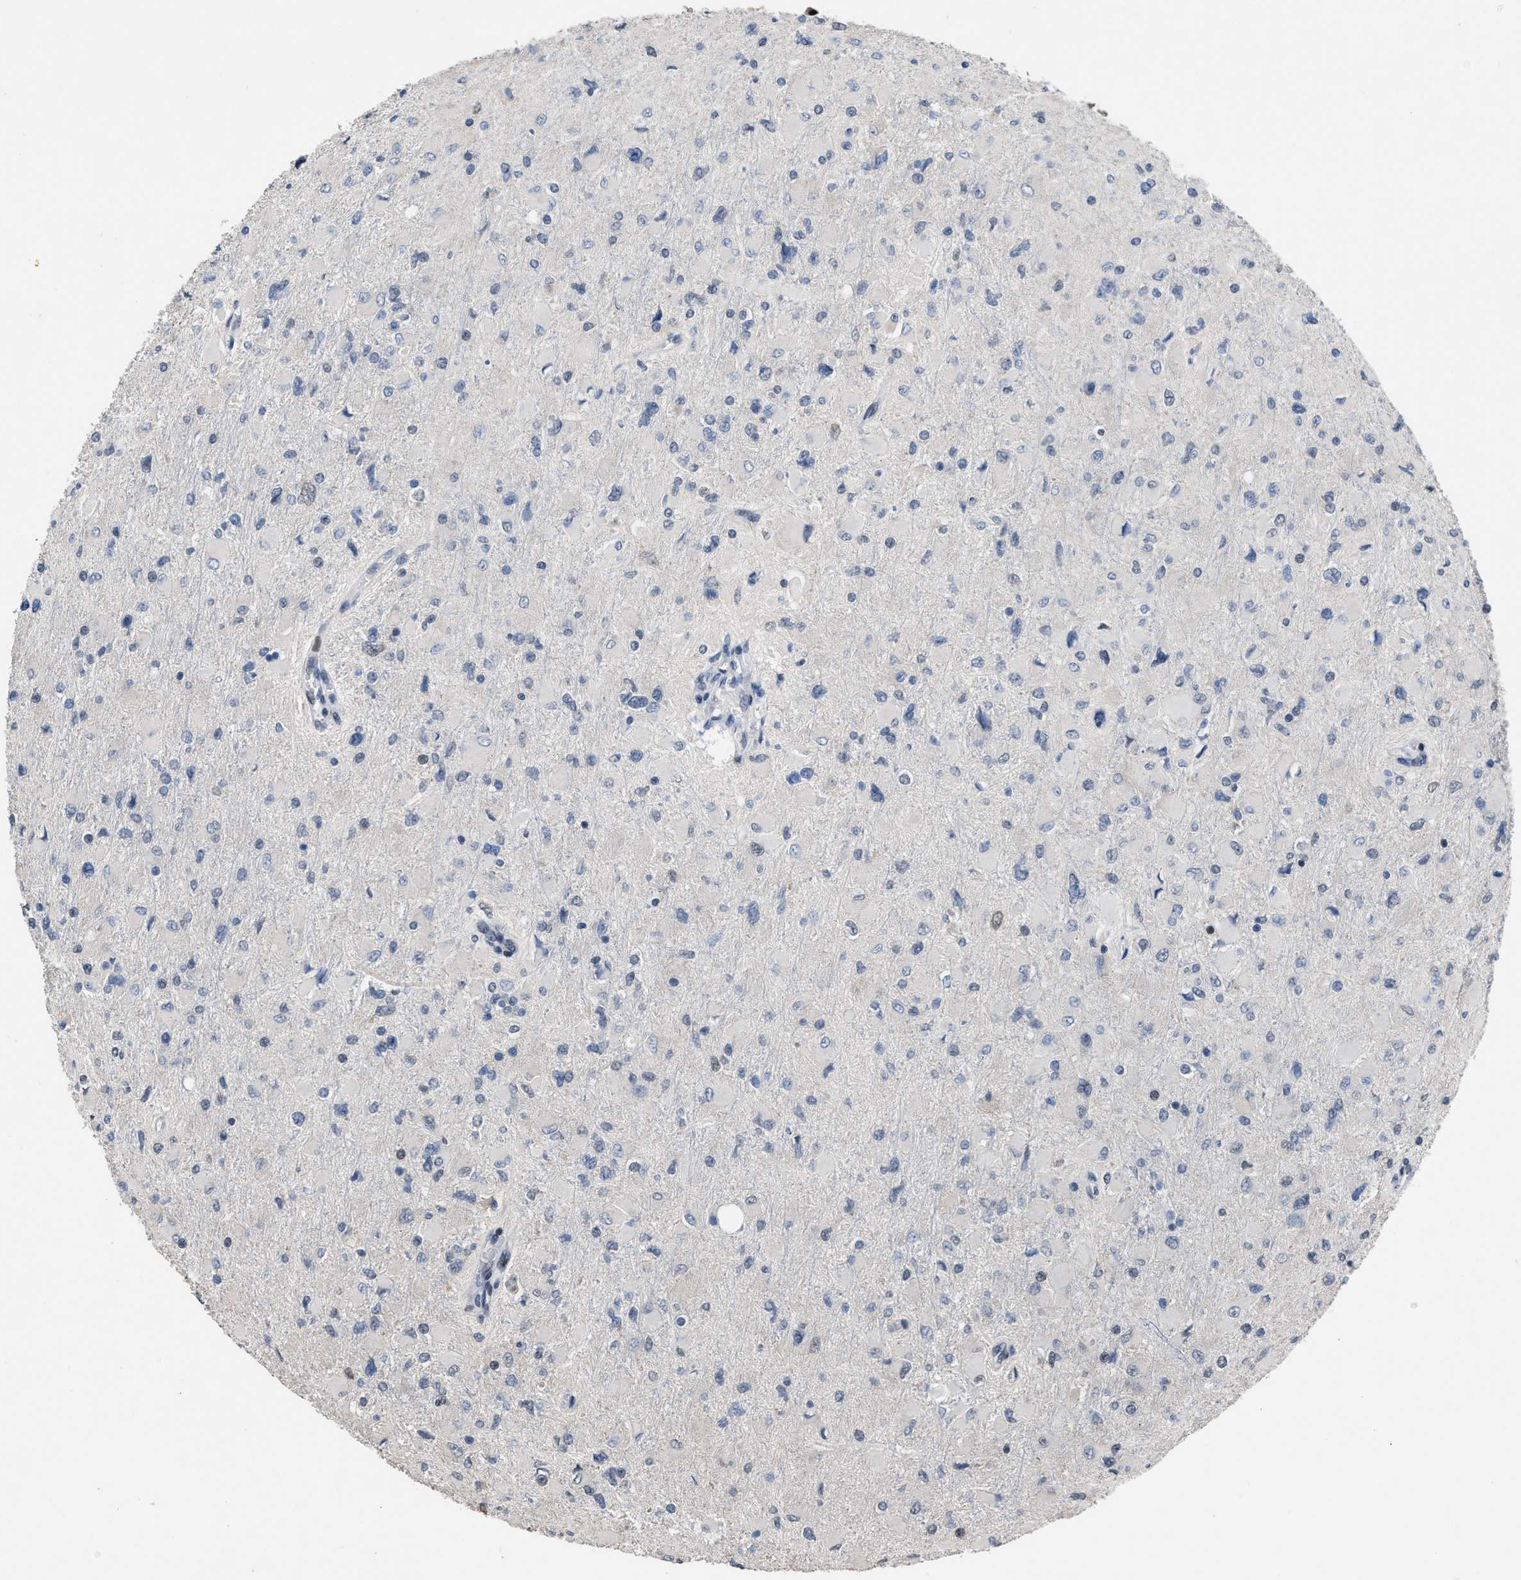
{"staining": {"intensity": "negative", "quantity": "none", "location": "none"}, "tissue": "glioma", "cell_type": "Tumor cells", "image_type": "cancer", "snomed": [{"axis": "morphology", "description": "Glioma, malignant, High grade"}, {"axis": "topography", "description": "Cerebral cortex"}], "caption": "The micrograph exhibits no significant staining in tumor cells of glioma. The staining is performed using DAB (3,3'-diaminobenzidine) brown chromogen with nuclei counter-stained in using hematoxylin.", "gene": "SETDB1", "patient": {"sex": "female", "age": 36}}